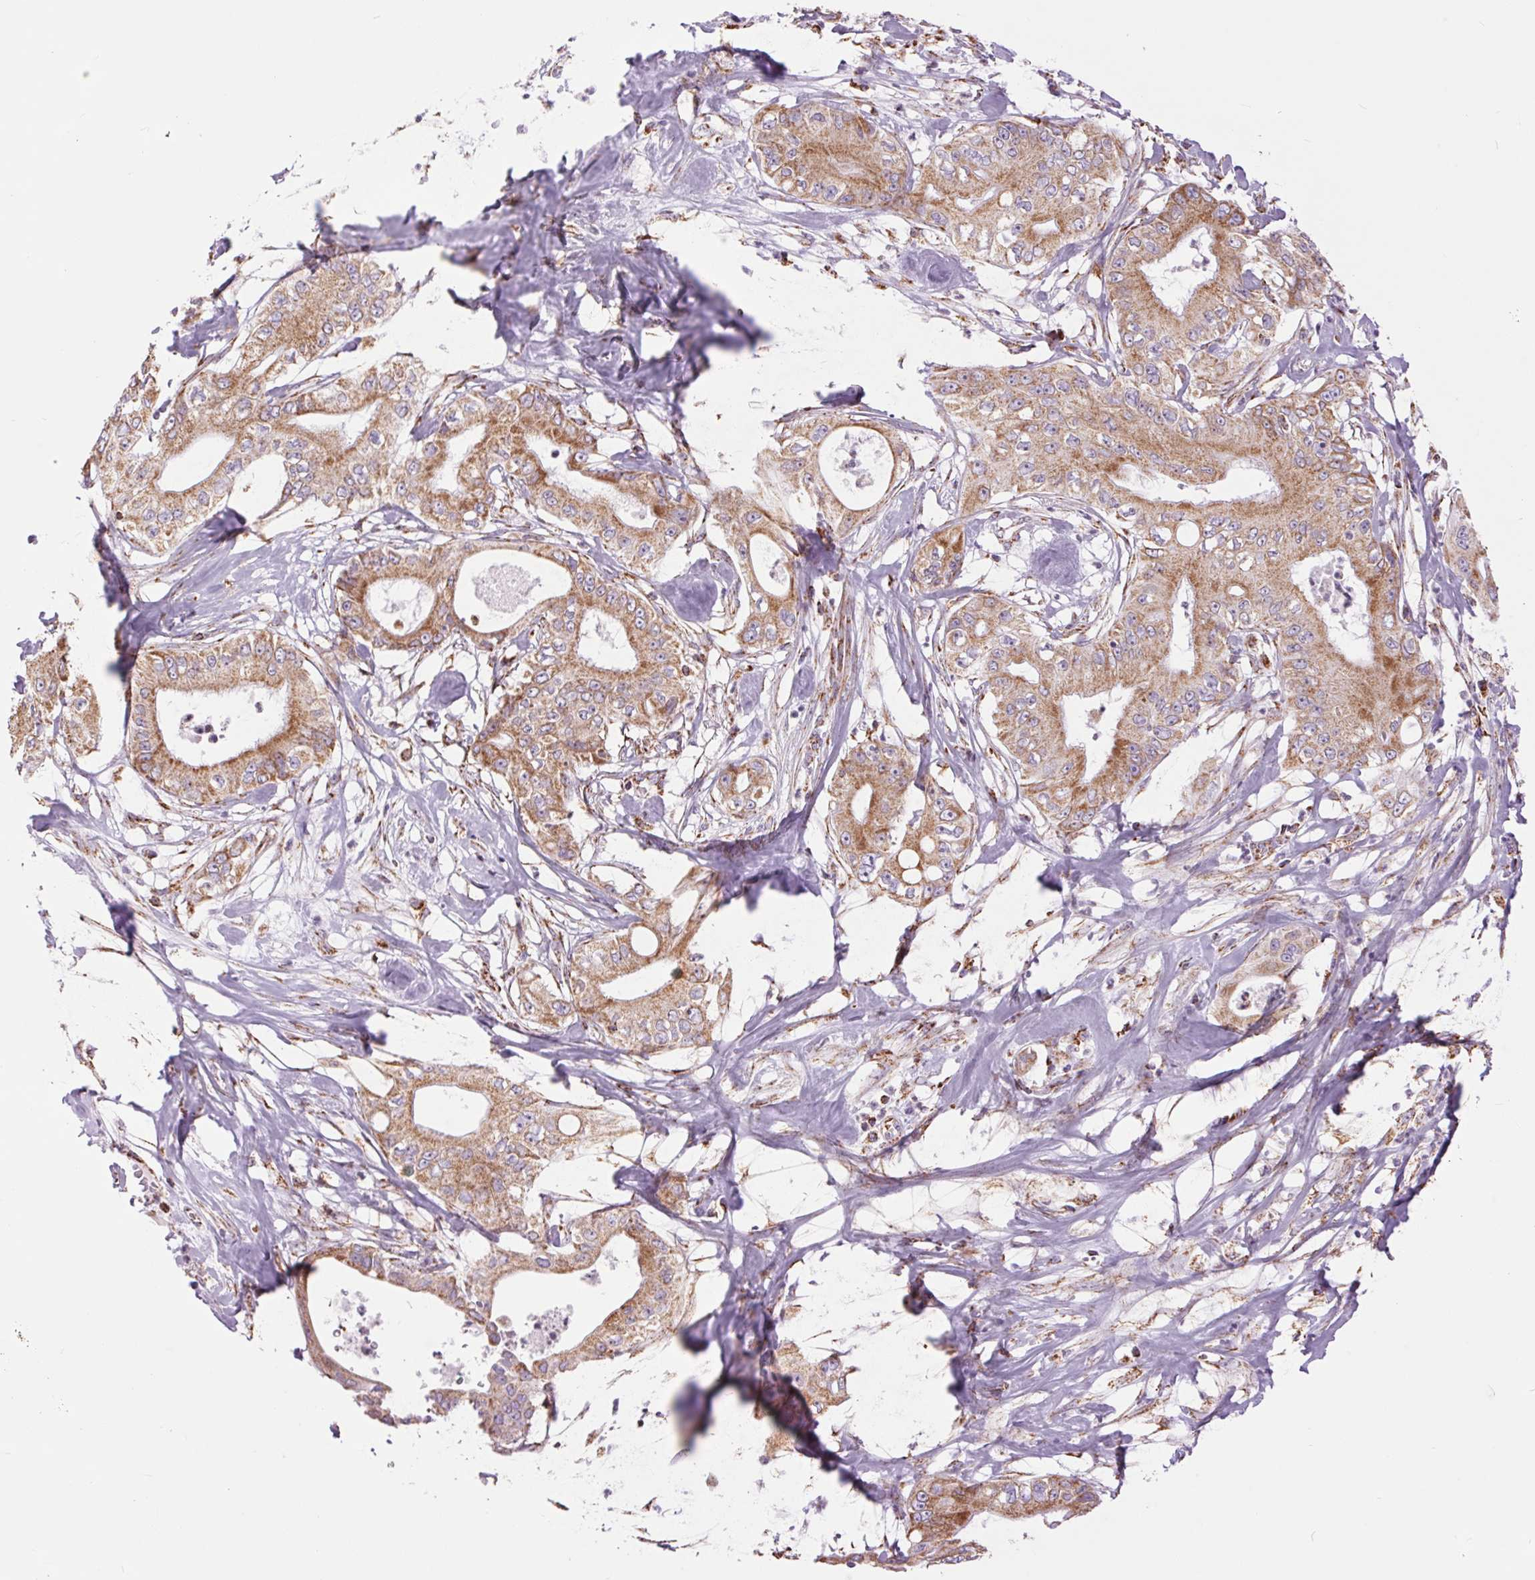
{"staining": {"intensity": "moderate", "quantity": ">75%", "location": "cytoplasmic/membranous"}, "tissue": "pancreatic cancer", "cell_type": "Tumor cells", "image_type": "cancer", "snomed": [{"axis": "morphology", "description": "Adenocarcinoma, NOS"}, {"axis": "topography", "description": "Pancreas"}], "caption": "A photomicrograph showing moderate cytoplasmic/membranous positivity in approximately >75% of tumor cells in pancreatic adenocarcinoma, as visualized by brown immunohistochemical staining.", "gene": "ATP5PB", "patient": {"sex": "male", "age": 71}}